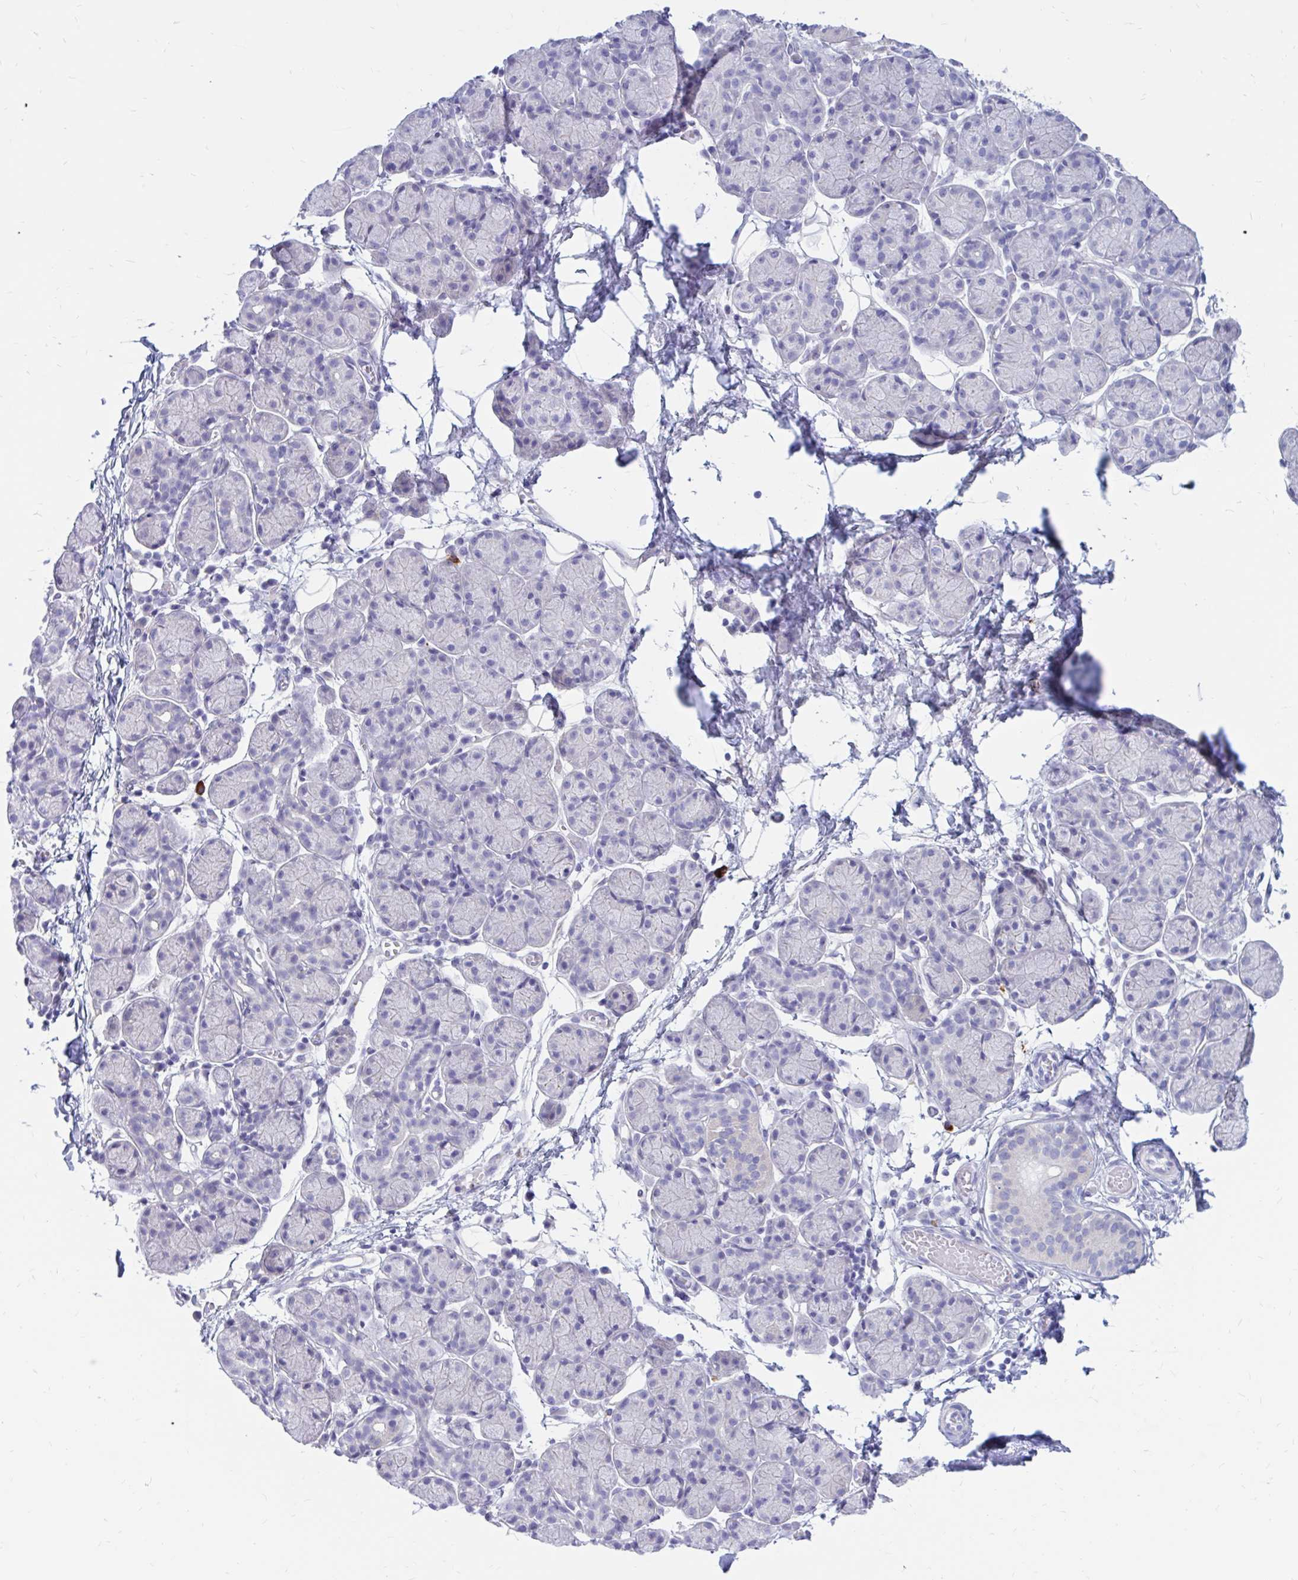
{"staining": {"intensity": "negative", "quantity": "none", "location": "none"}, "tissue": "salivary gland", "cell_type": "Glandular cells", "image_type": "normal", "snomed": [{"axis": "morphology", "description": "Normal tissue, NOS"}, {"axis": "morphology", "description": "Inflammation, NOS"}, {"axis": "topography", "description": "Lymph node"}, {"axis": "topography", "description": "Salivary gland"}], "caption": "The immunohistochemistry photomicrograph has no significant positivity in glandular cells of salivary gland.", "gene": "IGSF5", "patient": {"sex": "male", "age": 3}}